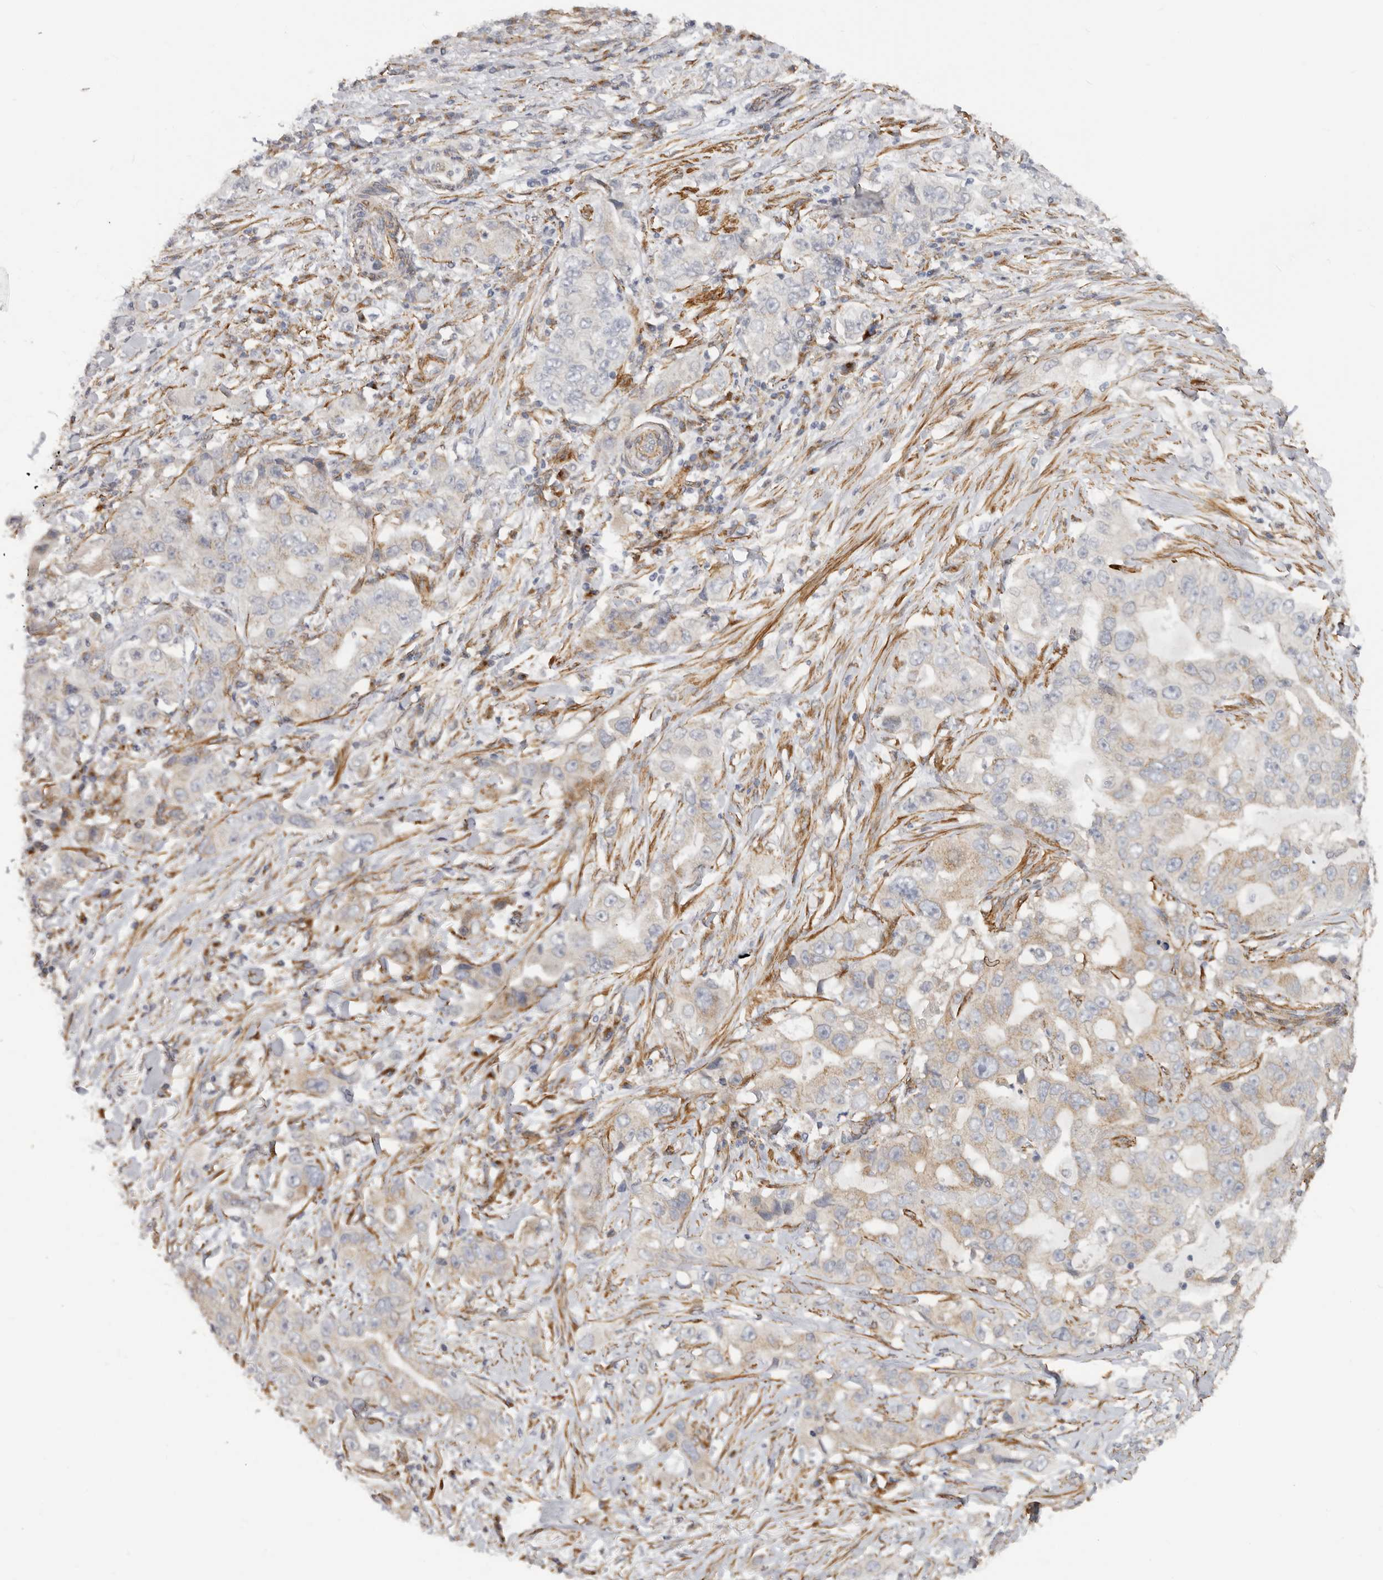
{"staining": {"intensity": "weak", "quantity": "<25%", "location": "cytoplasmic/membranous"}, "tissue": "lung cancer", "cell_type": "Tumor cells", "image_type": "cancer", "snomed": [{"axis": "morphology", "description": "Adenocarcinoma, NOS"}, {"axis": "topography", "description": "Lung"}], "caption": "High magnification brightfield microscopy of lung cancer stained with DAB (brown) and counterstained with hematoxylin (blue): tumor cells show no significant staining.", "gene": "RABAC1", "patient": {"sex": "female", "age": 51}}